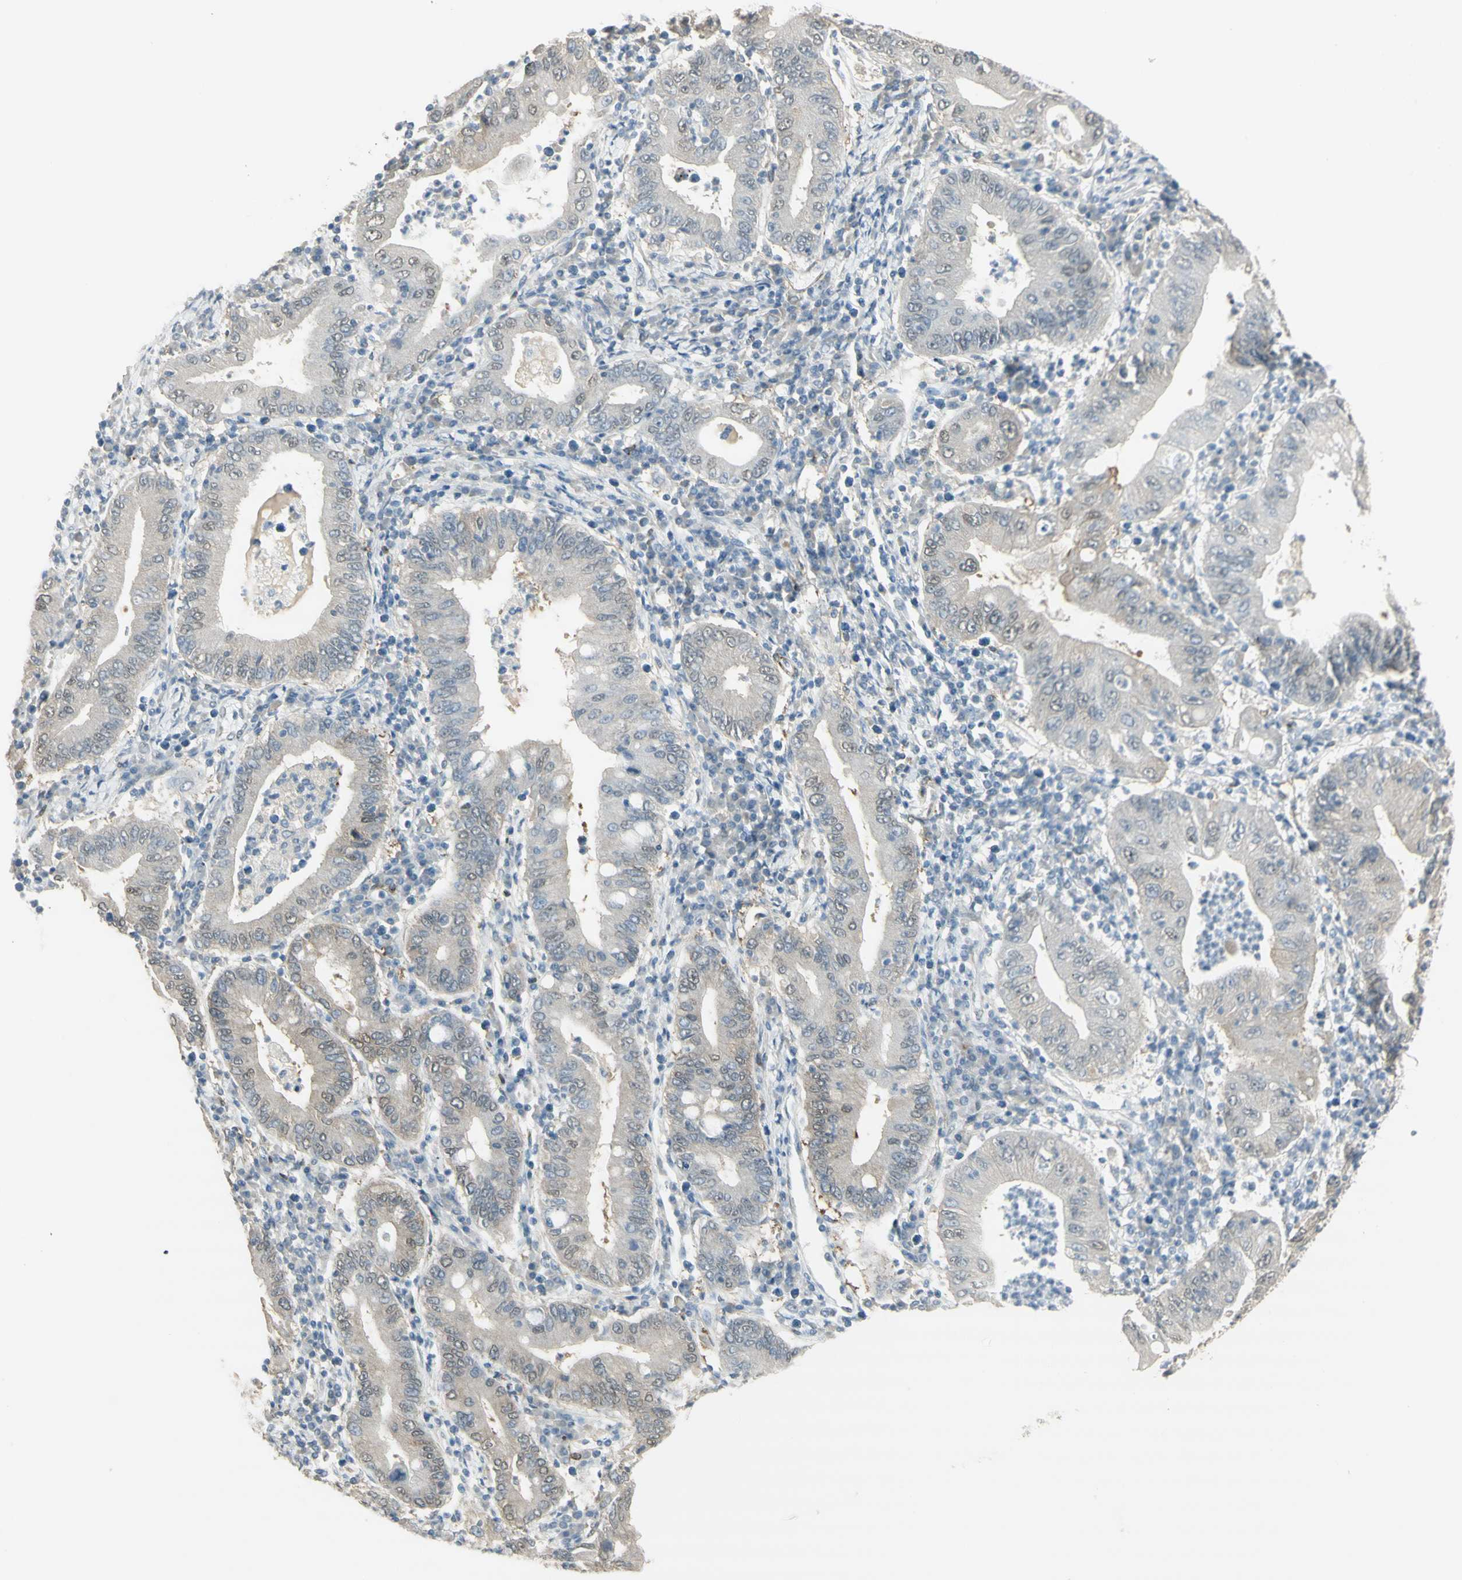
{"staining": {"intensity": "weak", "quantity": "<25%", "location": "nuclear"}, "tissue": "stomach cancer", "cell_type": "Tumor cells", "image_type": "cancer", "snomed": [{"axis": "morphology", "description": "Normal tissue, NOS"}, {"axis": "morphology", "description": "Adenocarcinoma, NOS"}, {"axis": "topography", "description": "Esophagus"}, {"axis": "topography", "description": "Stomach, upper"}, {"axis": "topography", "description": "Peripheral nerve tissue"}], "caption": "This is a image of immunohistochemistry staining of stomach cancer, which shows no positivity in tumor cells.", "gene": "MUC3A", "patient": {"sex": "male", "age": 62}}